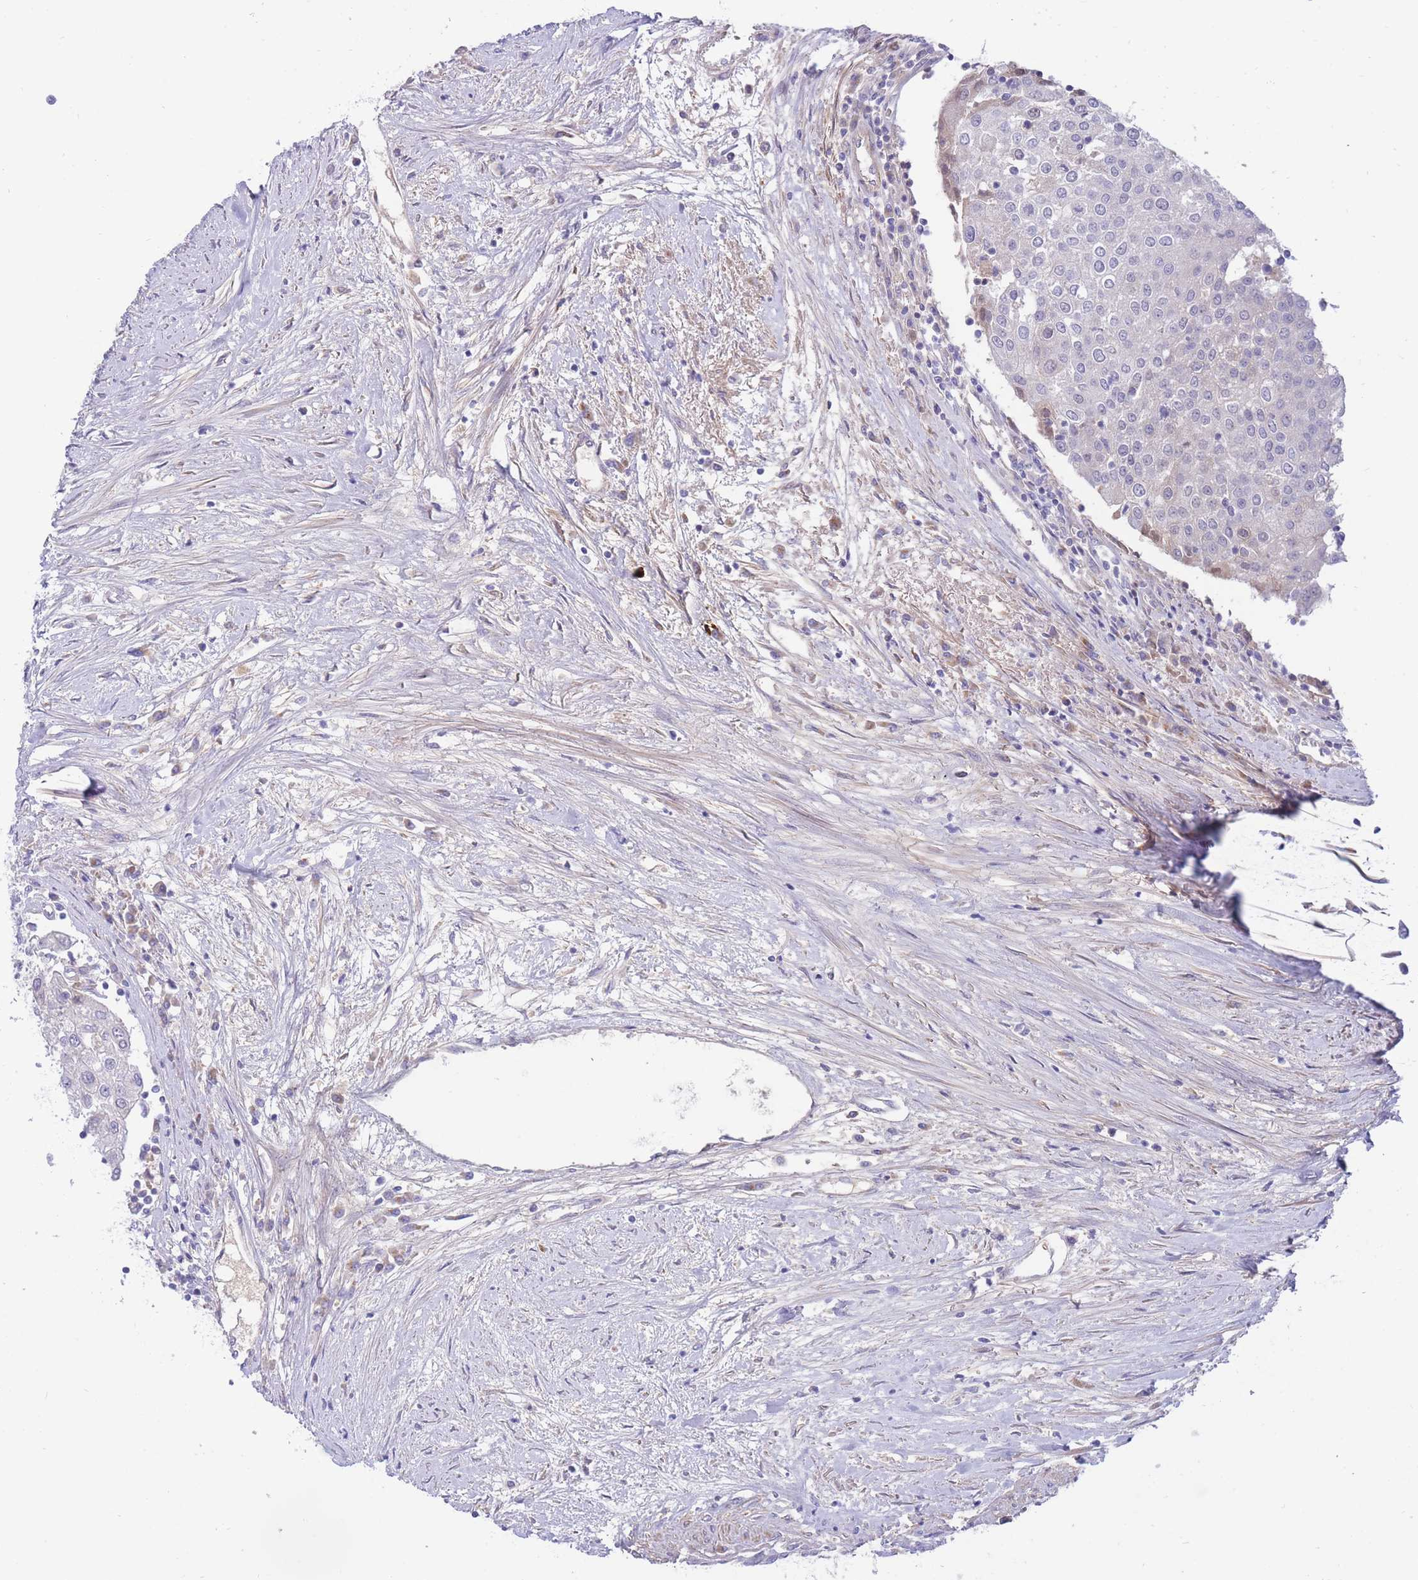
{"staining": {"intensity": "negative", "quantity": "none", "location": "none"}, "tissue": "urothelial cancer", "cell_type": "Tumor cells", "image_type": "cancer", "snomed": [{"axis": "morphology", "description": "Urothelial carcinoma, High grade"}, {"axis": "topography", "description": "Urinary bladder"}], "caption": "Tumor cells are negative for protein expression in human high-grade urothelial carcinoma. The staining is performed using DAB brown chromogen with nuclei counter-stained in using hematoxylin.", "gene": "APOL4", "patient": {"sex": "female", "age": 85}}